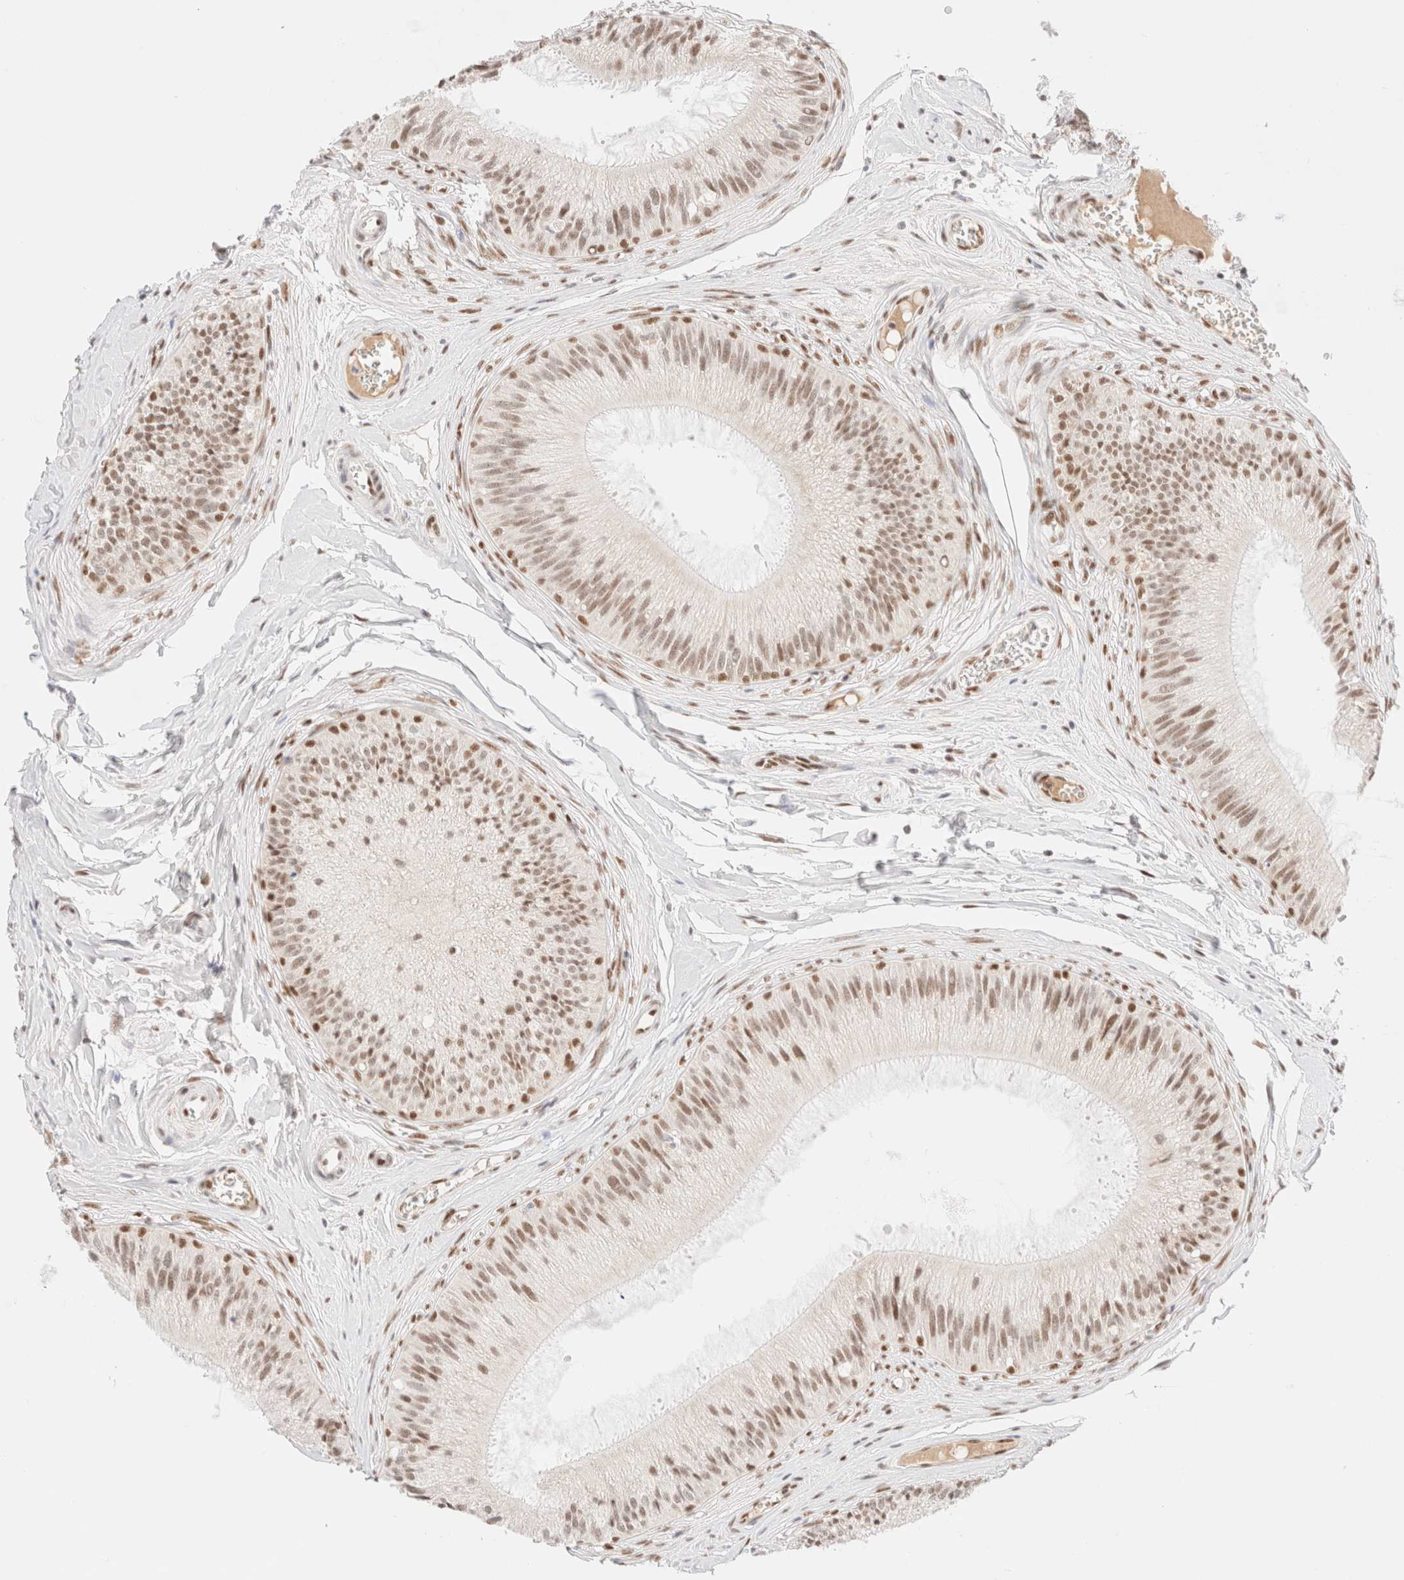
{"staining": {"intensity": "moderate", "quantity": ">75%", "location": "cytoplasmic/membranous,nuclear"}, "tissue": "epididymis", "cell_type": "Glandular cells", "image_type": "normal", "snomed": [{"axis": "morphology", "description": "Normal tissue, NOS"}, {"axis": "topography", "description": "Epididymis"}], "caption": "A high-resolution image shows immunohistochemistry staining of benign epididymis, which shows moderate cytoplasmic/membranous,nuclear staining in about >75% of glandular cells.", "gene": "CIC", "patient": {"sex": "male", "age": 31}}